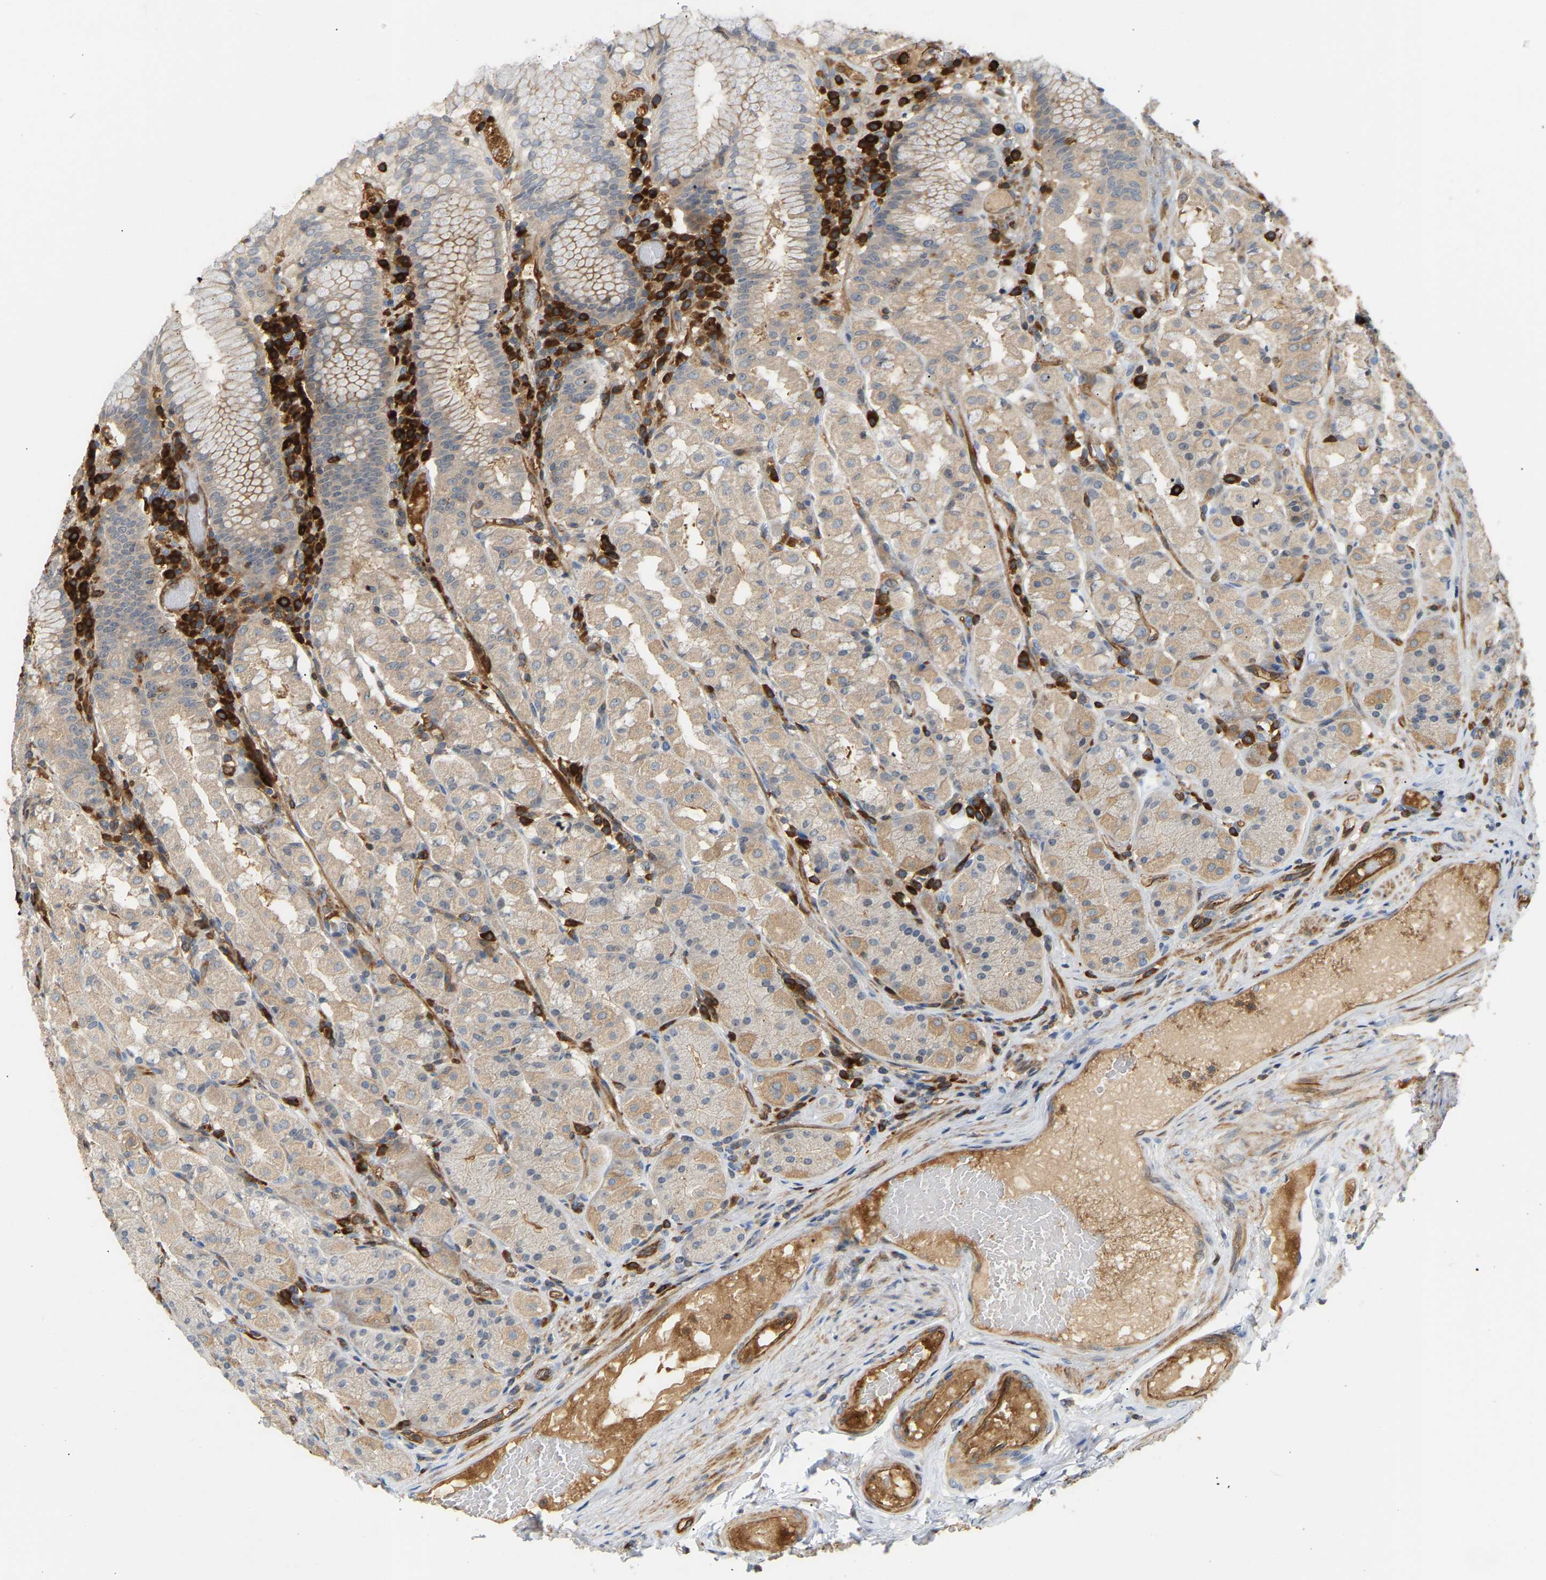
{"staining": {"intensity": "moderate", "quantity": "25%-75%", "location": "cytoplasmic/membranous"}, "tissue": "stomach", "cell_type": "Glandular cells", "image_type": "normal", "snomed": [{"axis": "morphology", "description": "Normal tissue, NOS"}, {"axis": "topography", "description": "Stomach"}, {"axis": "topography", "description": "Stomach, lower"}], "caption": "Stomach stained for a protein (brown) displays moderate cytoplasmic/membranous positive positivity in approximately 25%-75% of glandular cells.", "gene": "PLCG2", "patient": {"sex": "female", "age": 56}}